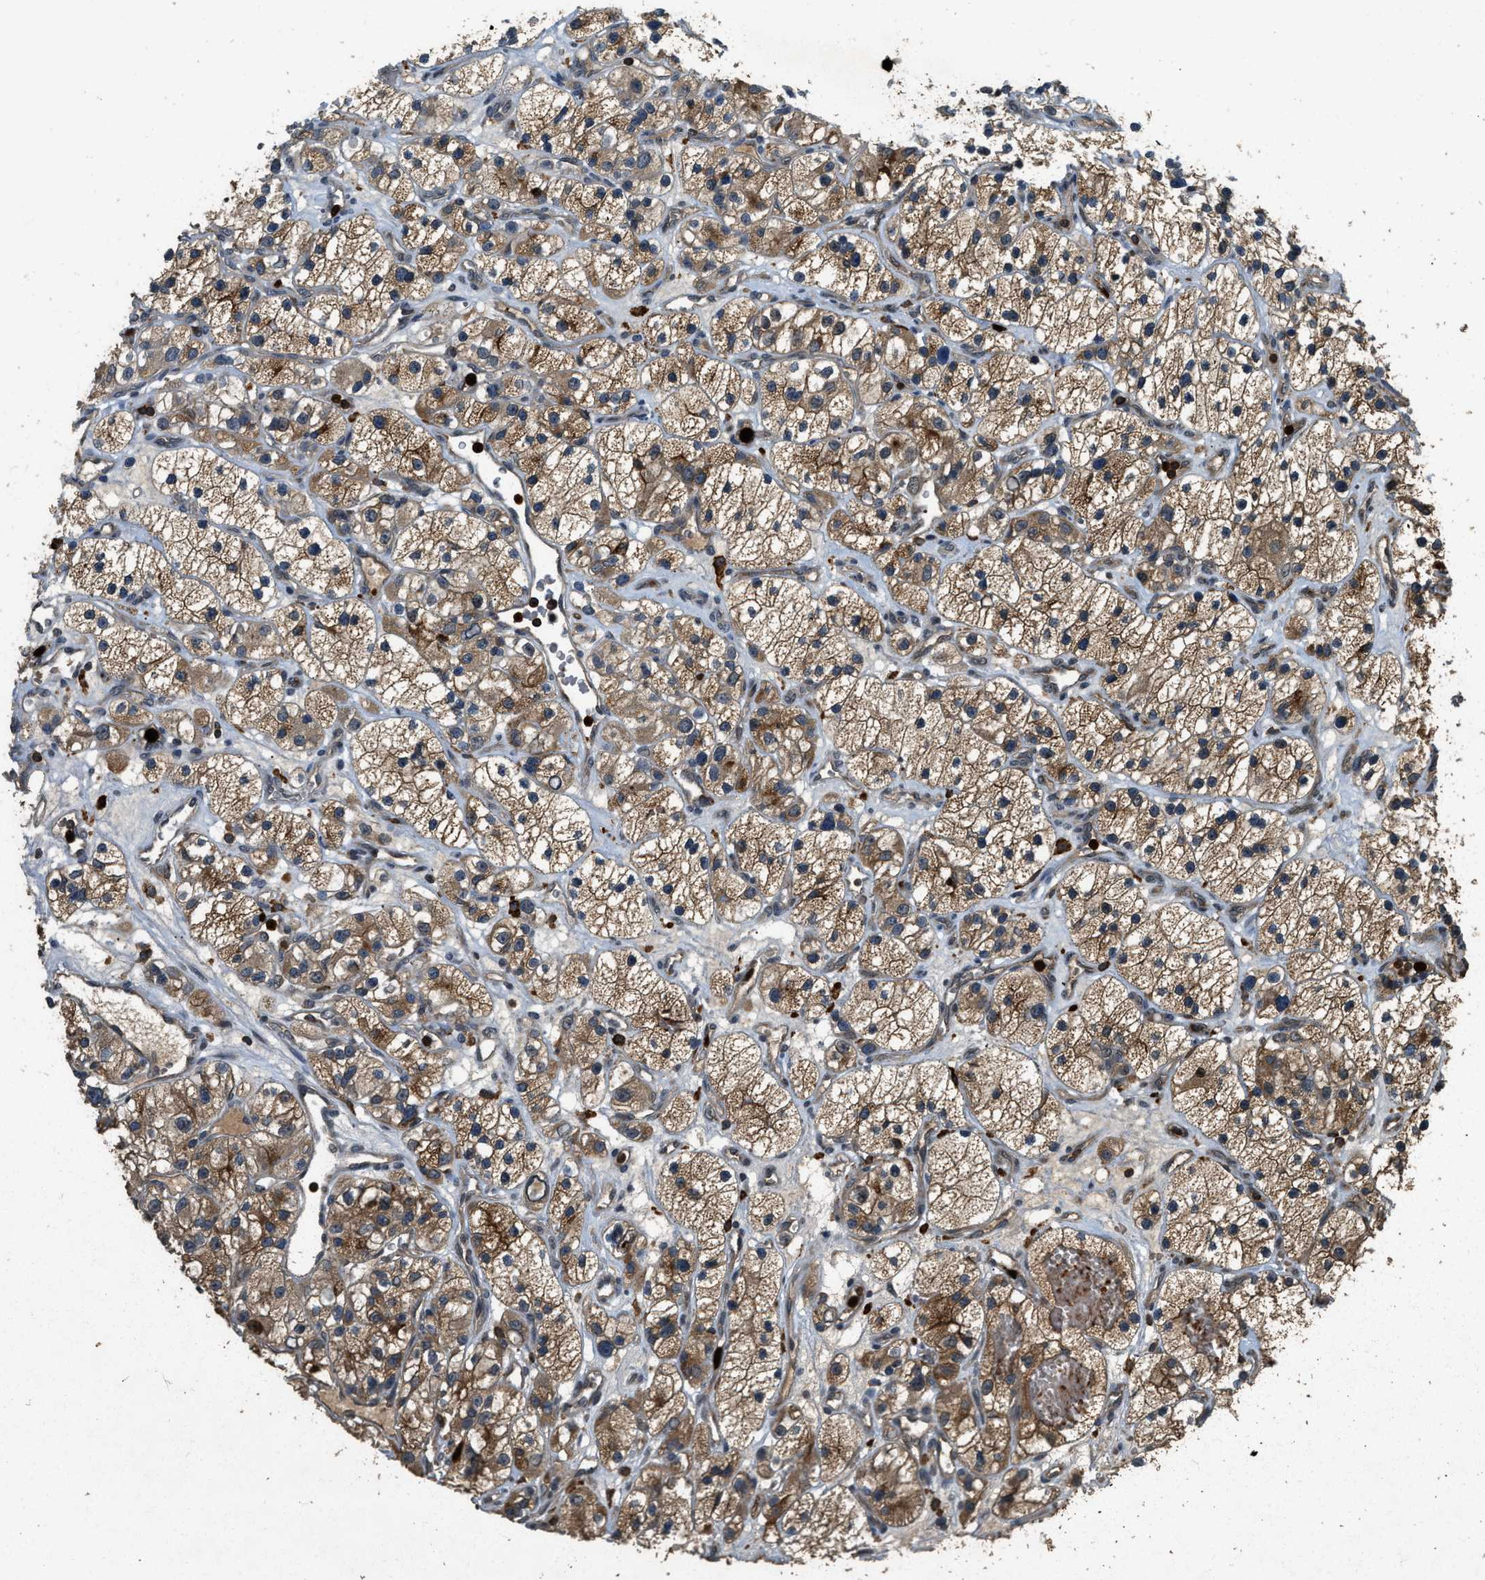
{"staining": {"intensity": "moderate", "quantity": ">75%", "location": "cytoplasmic/membranous"}, "tissue": "renal cancer", "cell_type": "Tumor cells", "image_type": "cancer", "snomed": [{"axis": "morphology", "description": "Adenocarcinoma, NOS"}, {"axis": "topography", "description": "Kidney"}], "caption": "The photomicrograph displays staining of renal cancer (adenocarcinoma), revealing moderate cytoplasmic/membranous protein positivity (brown color) within tumor cells. (Stains: DAB in brown, nuclei in blue, Microscopy: brightfield microscopy at high magnification).", "gene": "RNF141", "patient": {"sex": "female", "age": 57}}